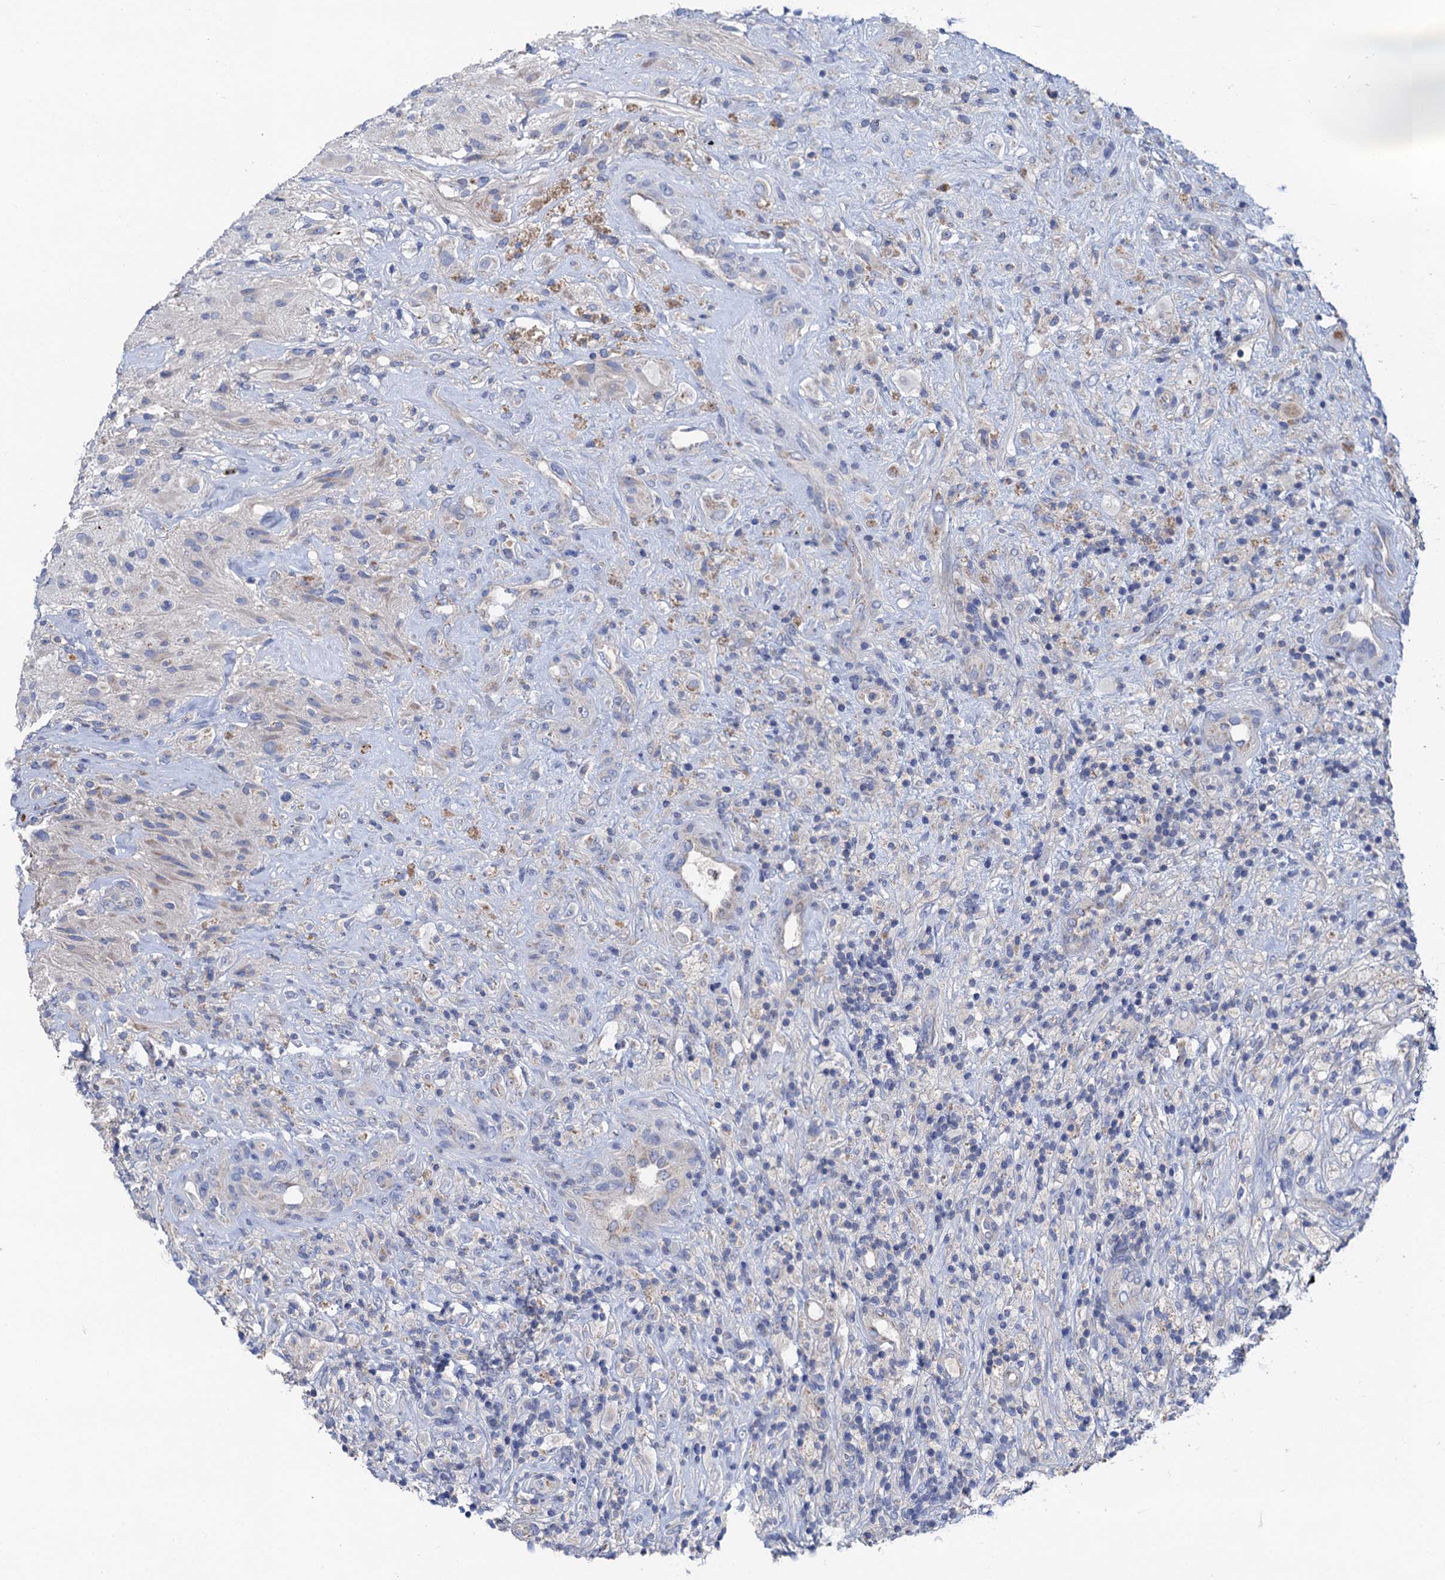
{"staining": {"intensity": "negative", "quantity": "none", "location": "none"}, "tissue": "glioma", "cell_type": "Tumor cells", "image_type": "cancer", "snomed": [{"axis": "morphology", "description": "Glioma, malignant, High grade"}, {"axis": "topography", "description": "Brain"}], "caption": "Histopathology image shows no protein positivity in tumor cells of glioma tissue.", "gene": "MRPL48", "patient": {"sex": "male", "age": 69}}